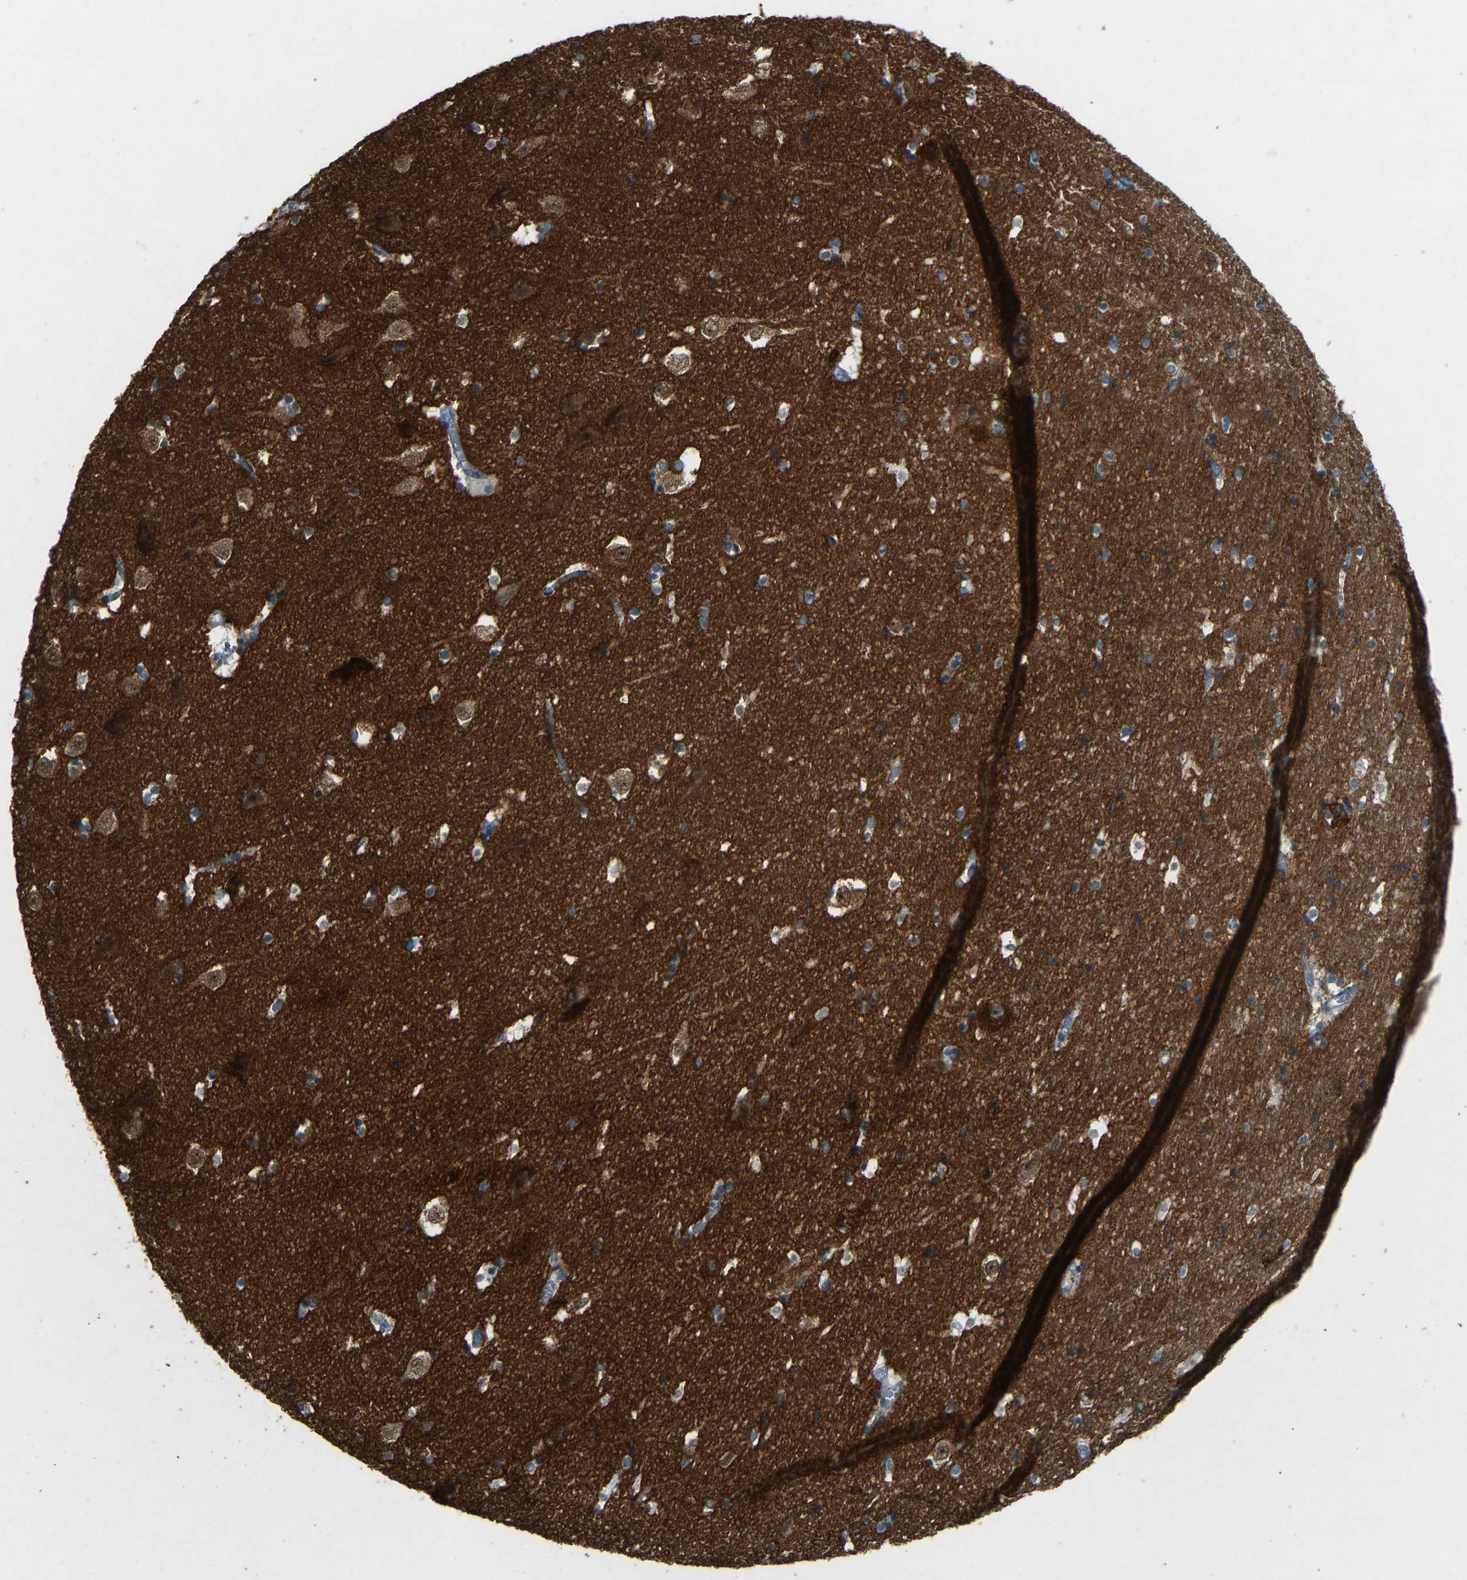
{"staining": {"intensity": "strong", "quantity": "<25%", "location": "cytoplasmic/membranous"}, "tissue": "hippocampus", "cell_type": "Glial cells", "image_type": "normal", "snomed": [{"axis": "morphology", "description": "Normal tissue, NOS"}, {"axis": "topography", "description": "Hippocampus"}], "caption": "This is a micrograph of immunohistochemistry staining of normal hippocampus, which shows strong staining in the cytoplasmic/membranous of glial cells.", "gene": "STAU2", "patient": {"sex": "male", "age": 45}}